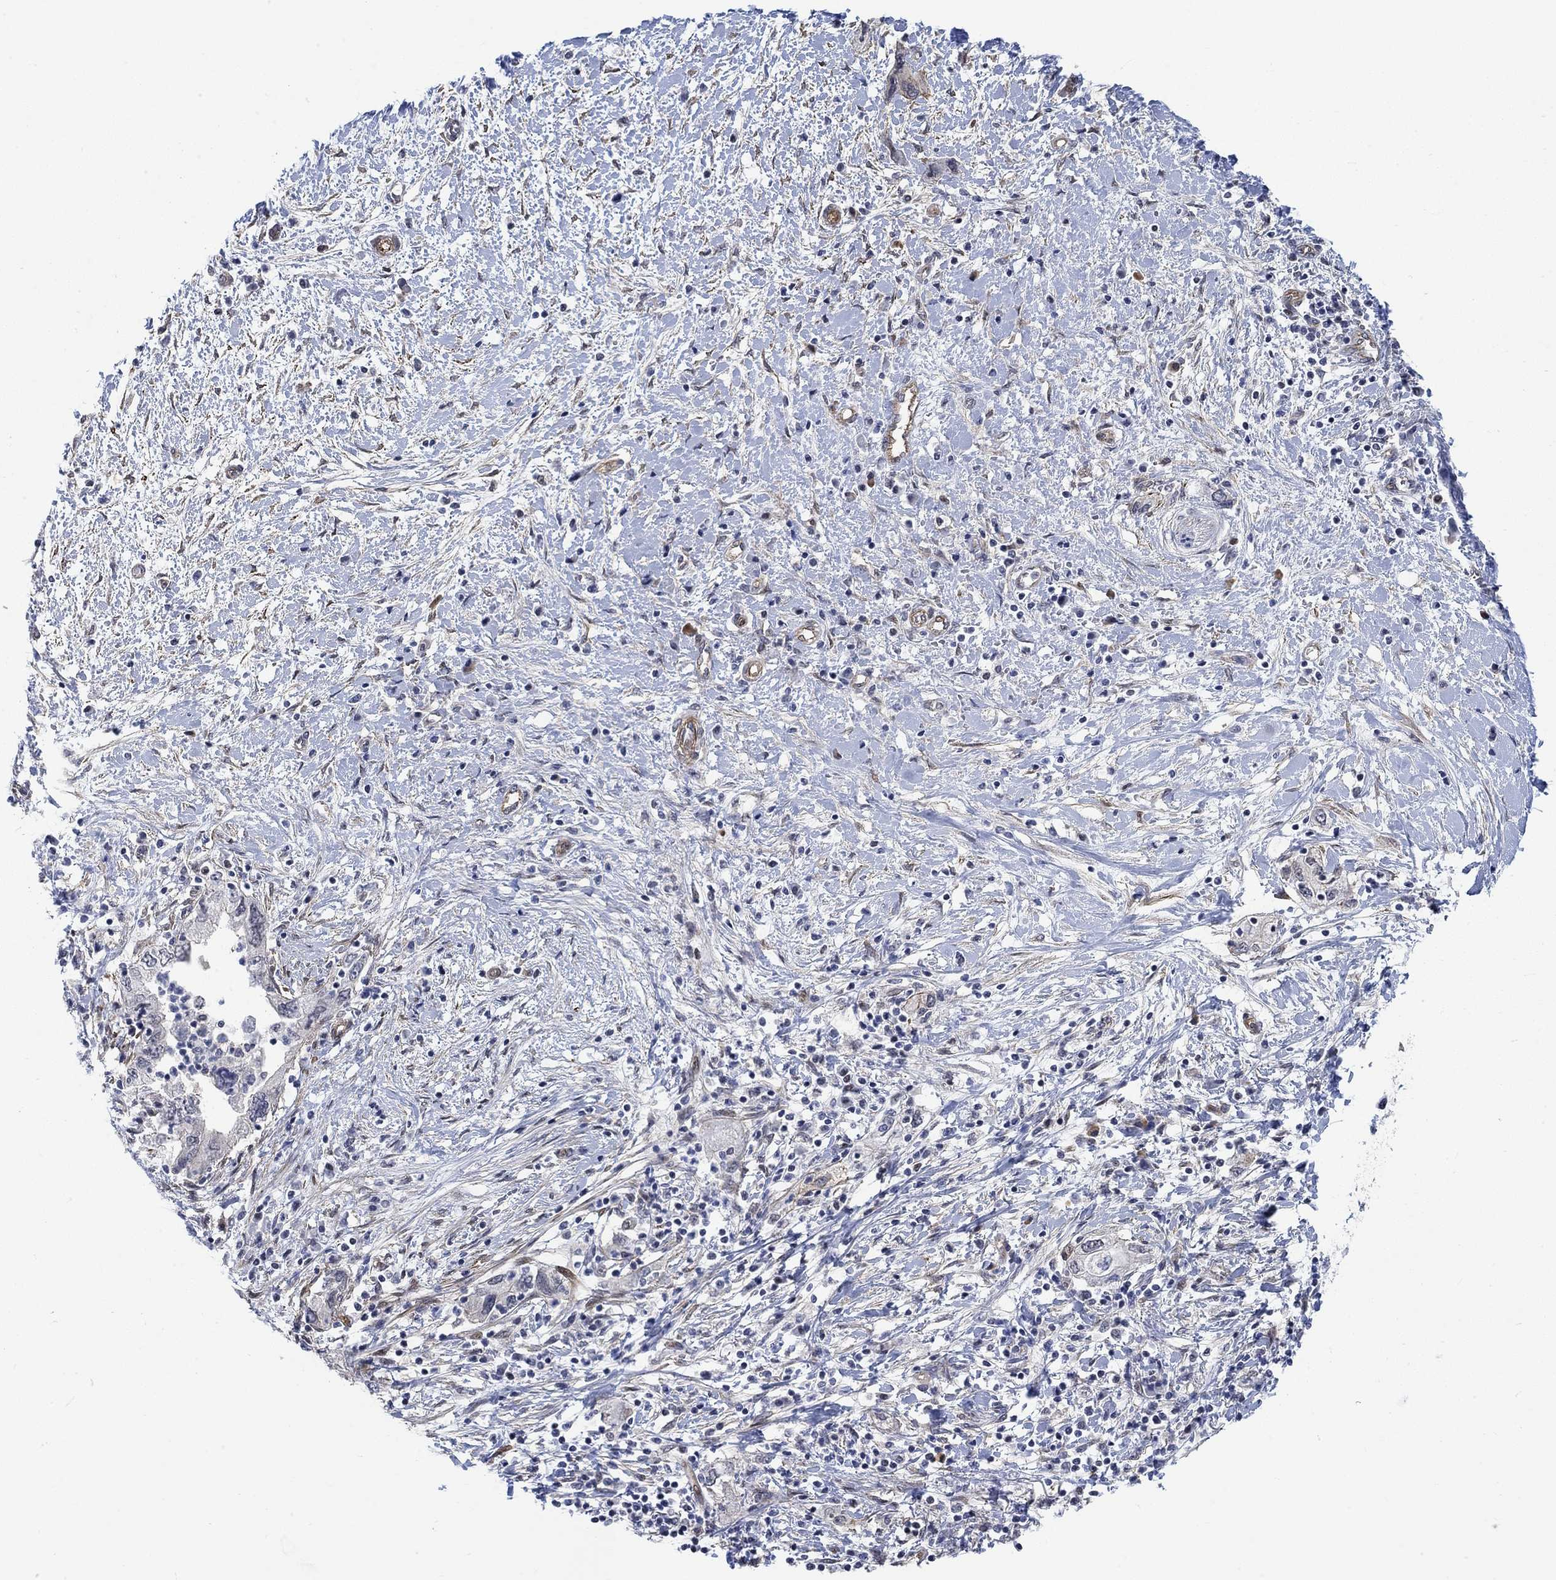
{"staining": {"intensity": "strong", "quantity": "<25%", "location": "cytoplasmic/membranous"}, "tissue": "pancreatic cancer", "cell_type": "Tumor cells", "image_type": "cancer", "snomed": [{"axis": "morphology", "description": "Adenocarcinoma, NOS"}, {"axis": "topography", "description": "Pancreas"}], "caption": "IHC of human pancreatic cancer shows medium levels of strong cytoplasmic/membranous expression in approximately <25% of tumor cells. (IHC, brightfield microscopy, high magnification).", "gene": "KCNH8", "patient": {"sex": "female", "age": 73}}